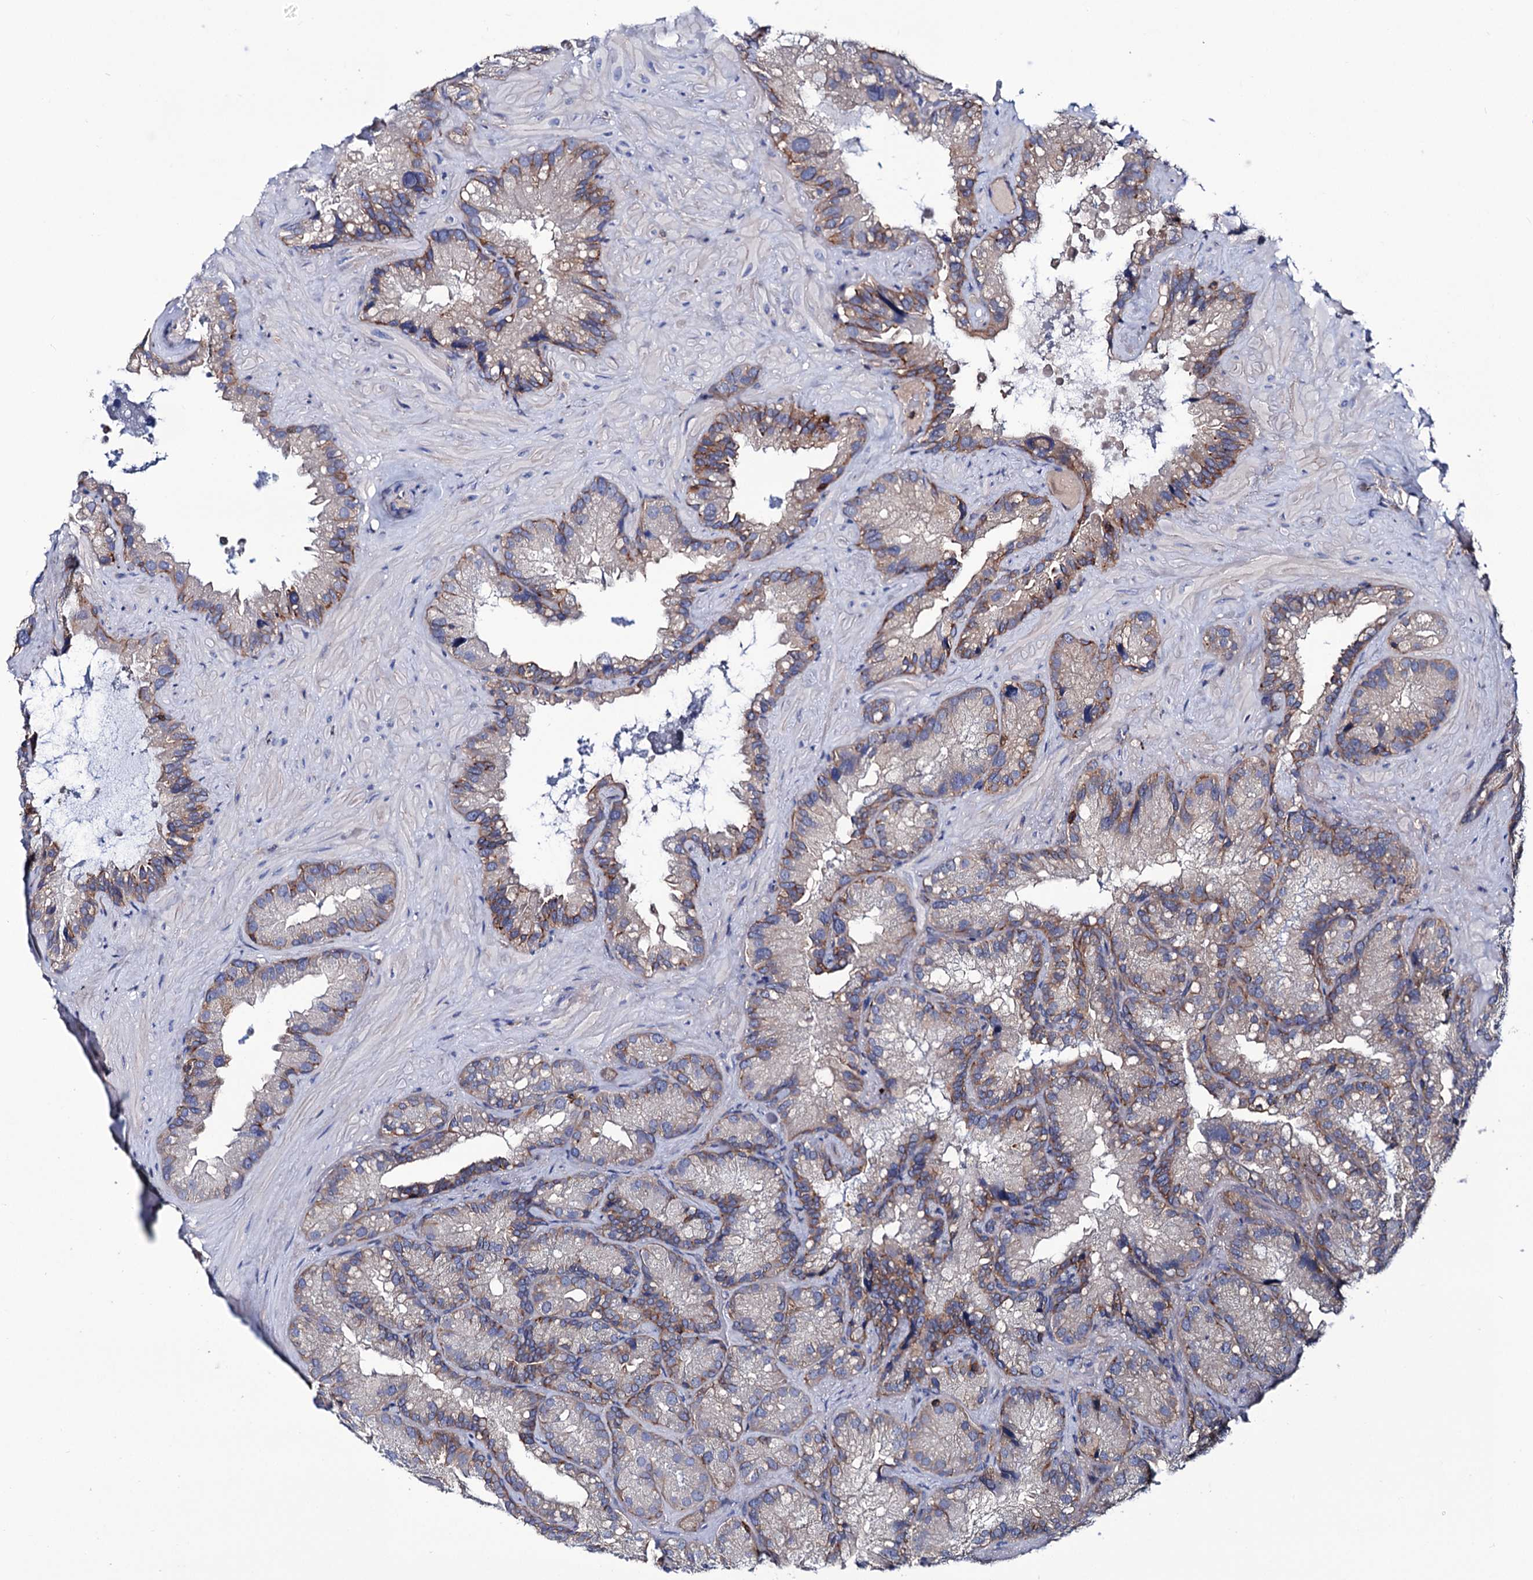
{"staining": {"intensity": "moderate", "quantity": "<25%", "location": "cytoplasmic/membranous"}, "tissue": "seminal vesicle", "cell_type": "Glandular cells", "image_type": "normal", "snomed": [{"axis": "morphology", "description": "Normal tissue, NOS"}, {"axis": "topography", "description": "Prostate"}, {"axis": "topography", "description": "Seminal veicle"}], "caption": "Seminal vesicle stained for a protein exhibits moderate cytoplasmic/membranous positivity in glandular cells. The protein of interest is shown in brown color, while the nuclei are stained blue.", "gene": "DEF6", "patient": {"sex": "male", "age": 68}}